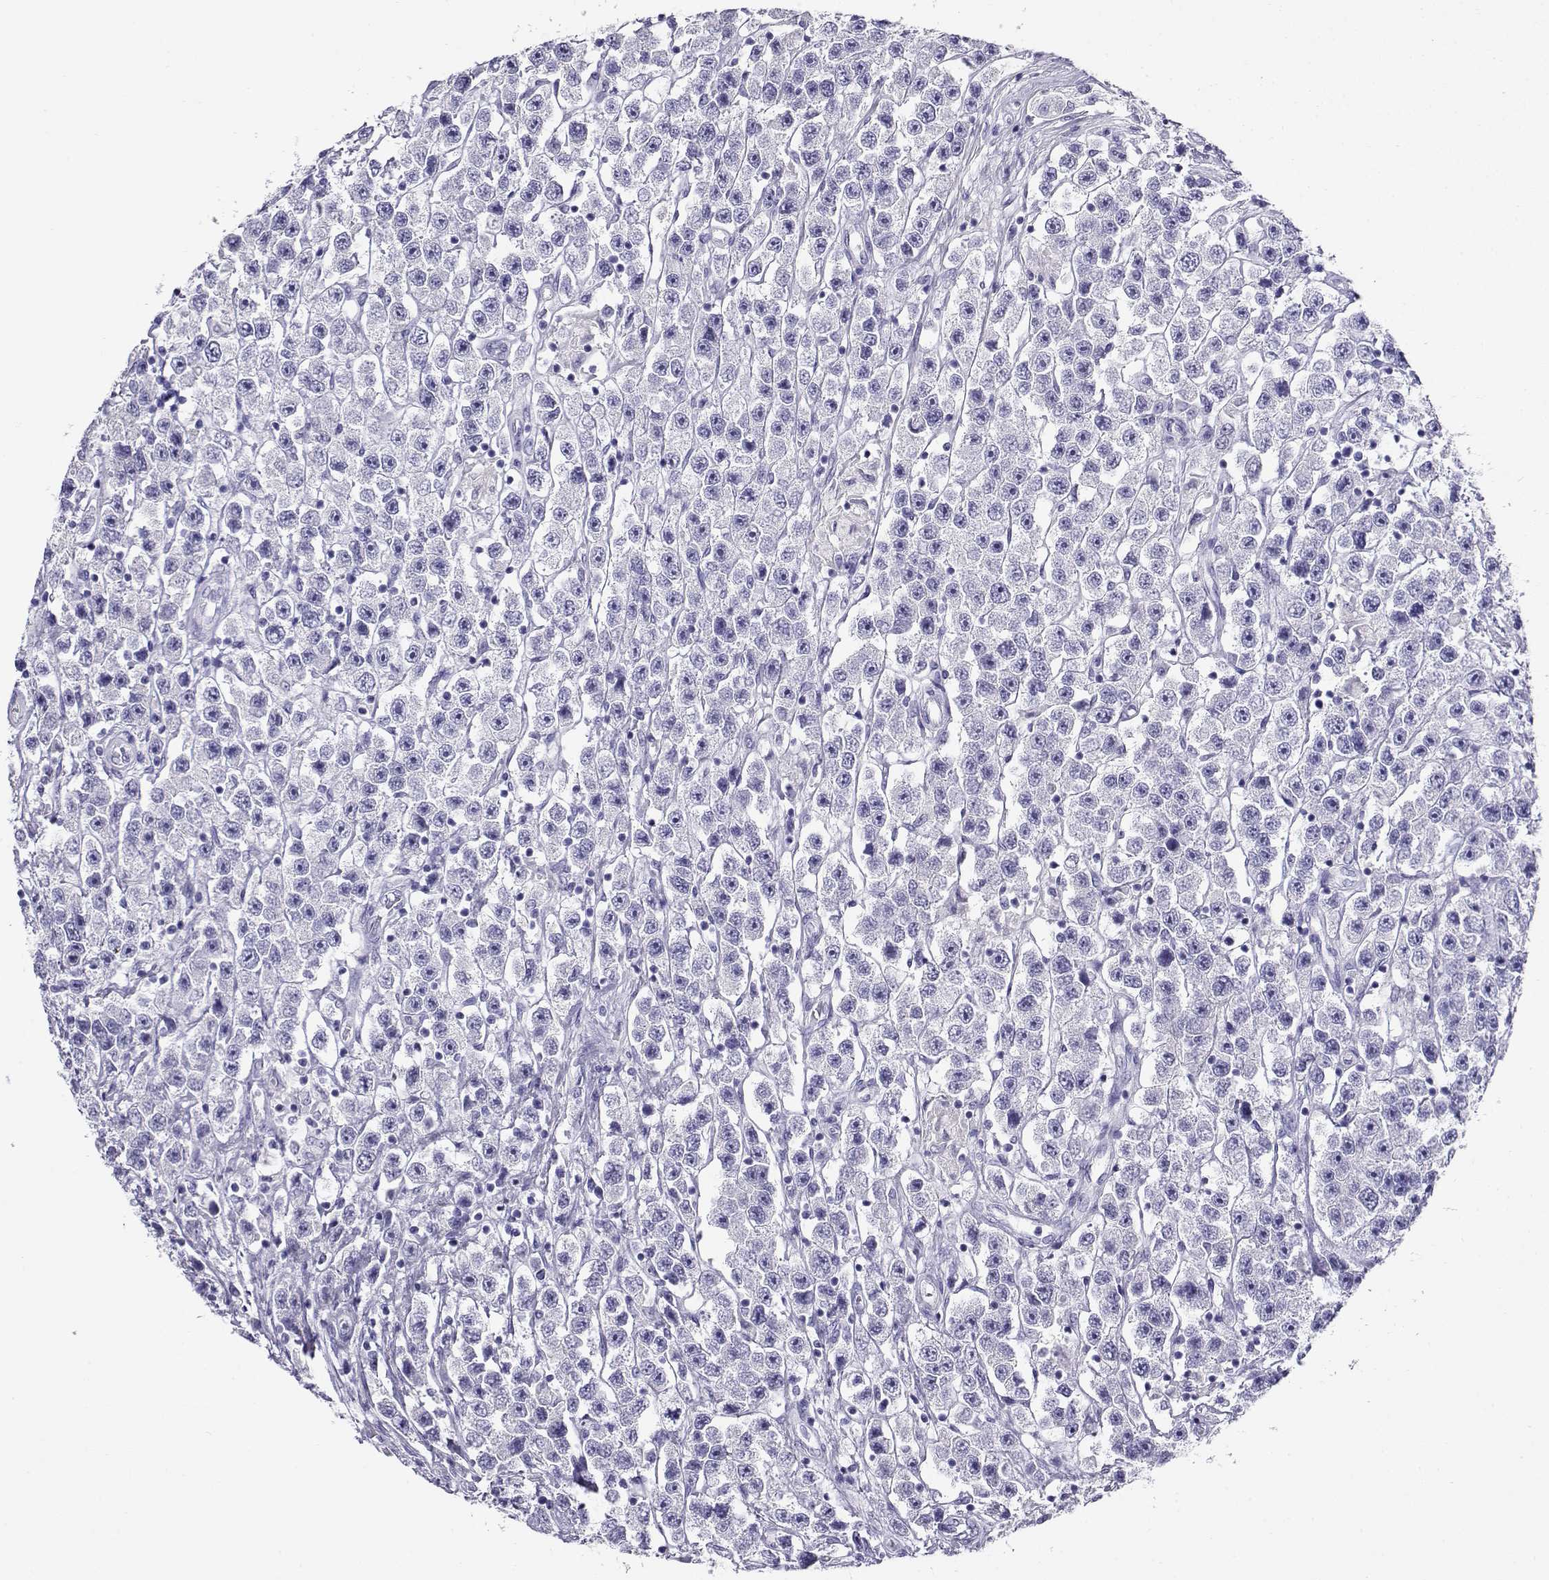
{"staining": {"intensity": "negative", "quantity": "none", "location": "none"}, "tissue": "testis cancer", "cell_type": "Tumor cells", "image_type": "cancer", "snomed": [{"axis": "morphology", "description": "Seminoma, NOS"}, {"axis": "topography", "description": "Testis"}], "caption": "Testis cancer was stained to show a protein in brown. There is no significant positivity in tumor cells. The staining is performed using DAB (3,3'-diaminobenzidine) brown chromogen with nuclei counter-stained in using hematoxylin.", "gene": "CABS1", "patient": {"sex": "male", "age": 45}}